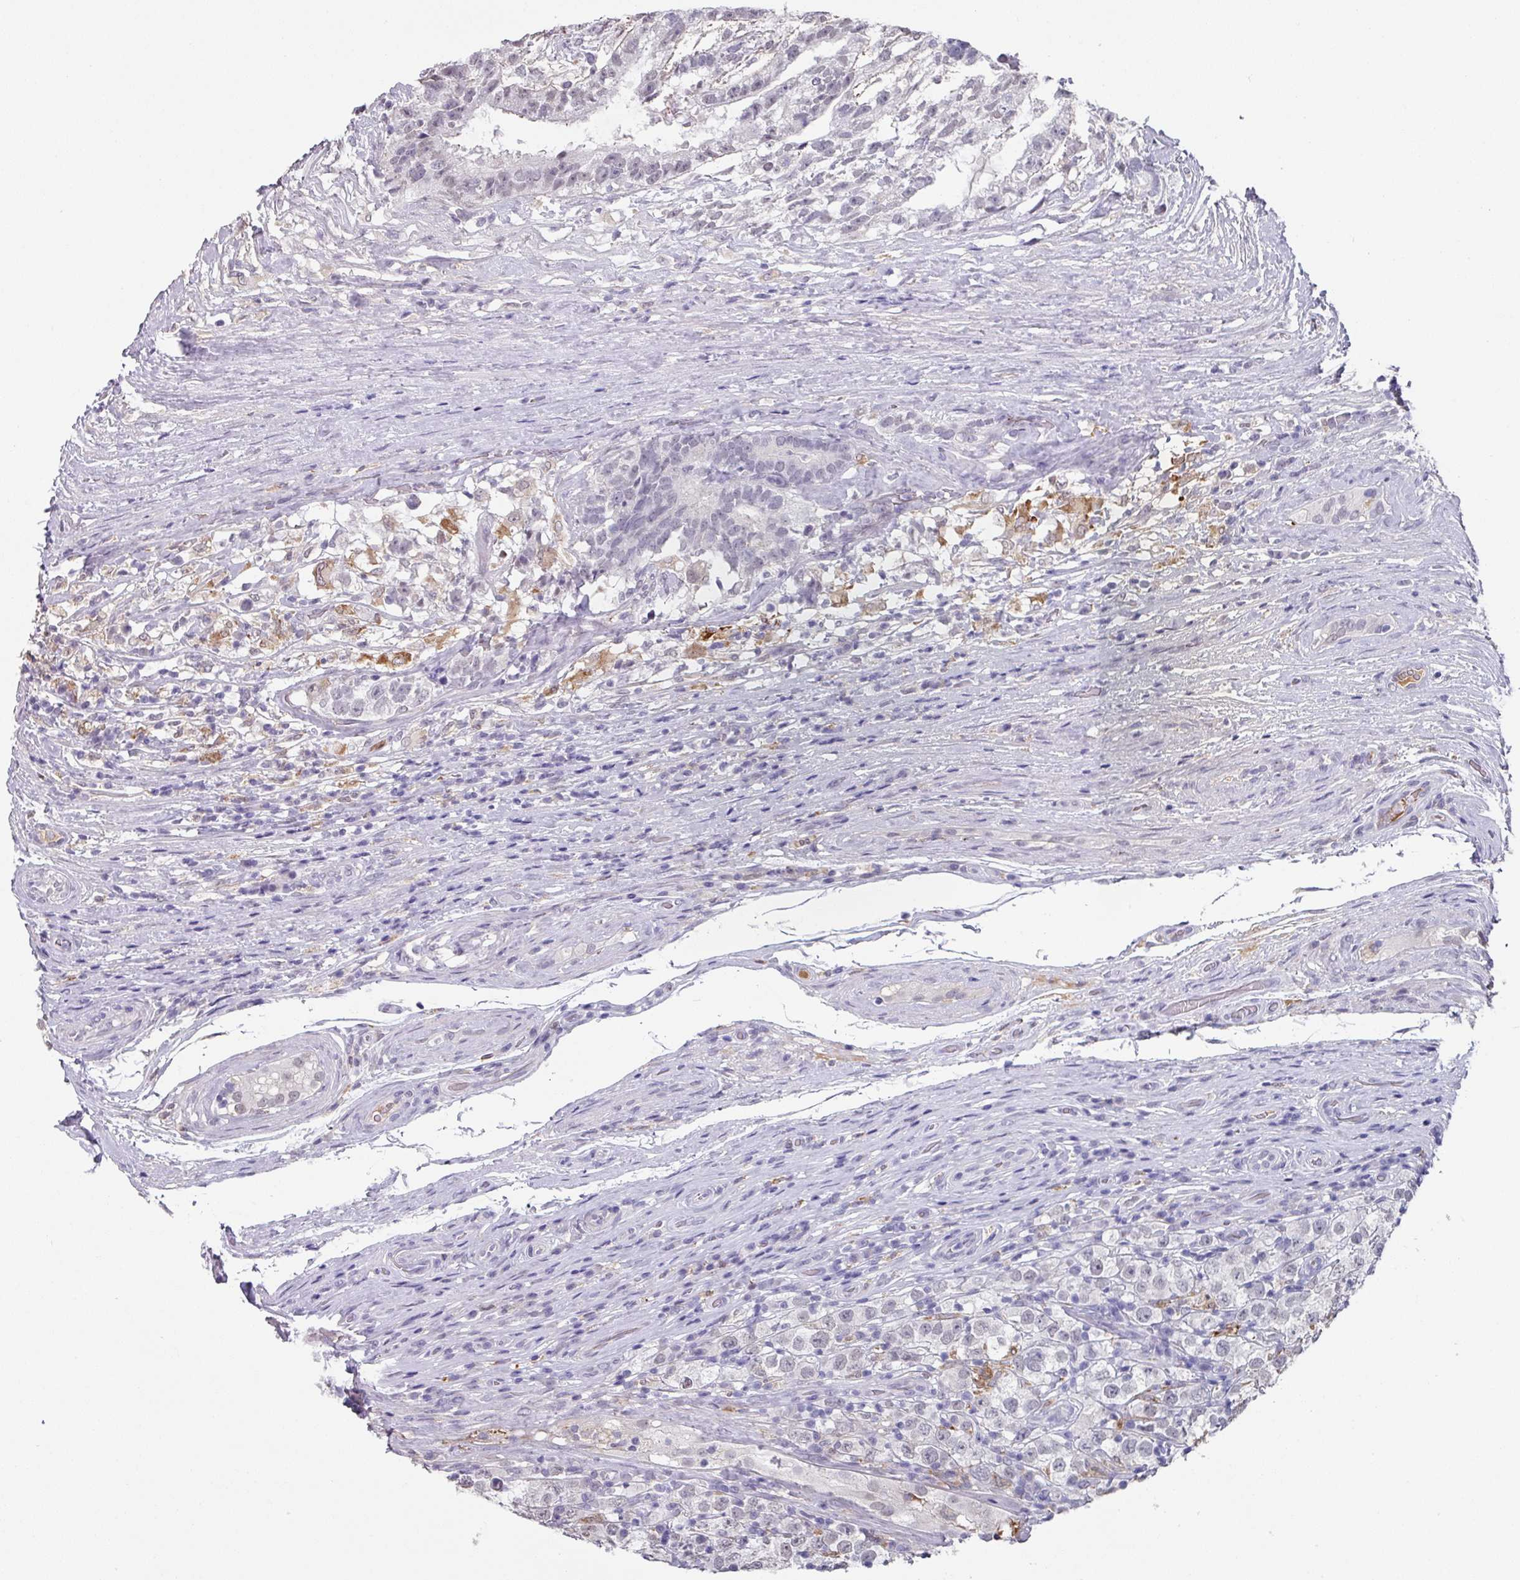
{"staining": {"intensity": "negative", "quantity": "none", "location": "none"}, "tissue": "testis cancer", "cell_type": "Tumor cells", "image_type": "cancer", "snomed": [{"axis": "morphology", "description": "Seminoma, NOS"}, {"axis": "morphology", "description": "Carcinoma, Embryonal, NOS"}, {"axis": "topography", "description": "Testis"}], "caption": "There is no significant positivity in tumor cells of seminoma (testis).", "gene": "C1QB", "patient": {"sex": "male", "age": 41}}